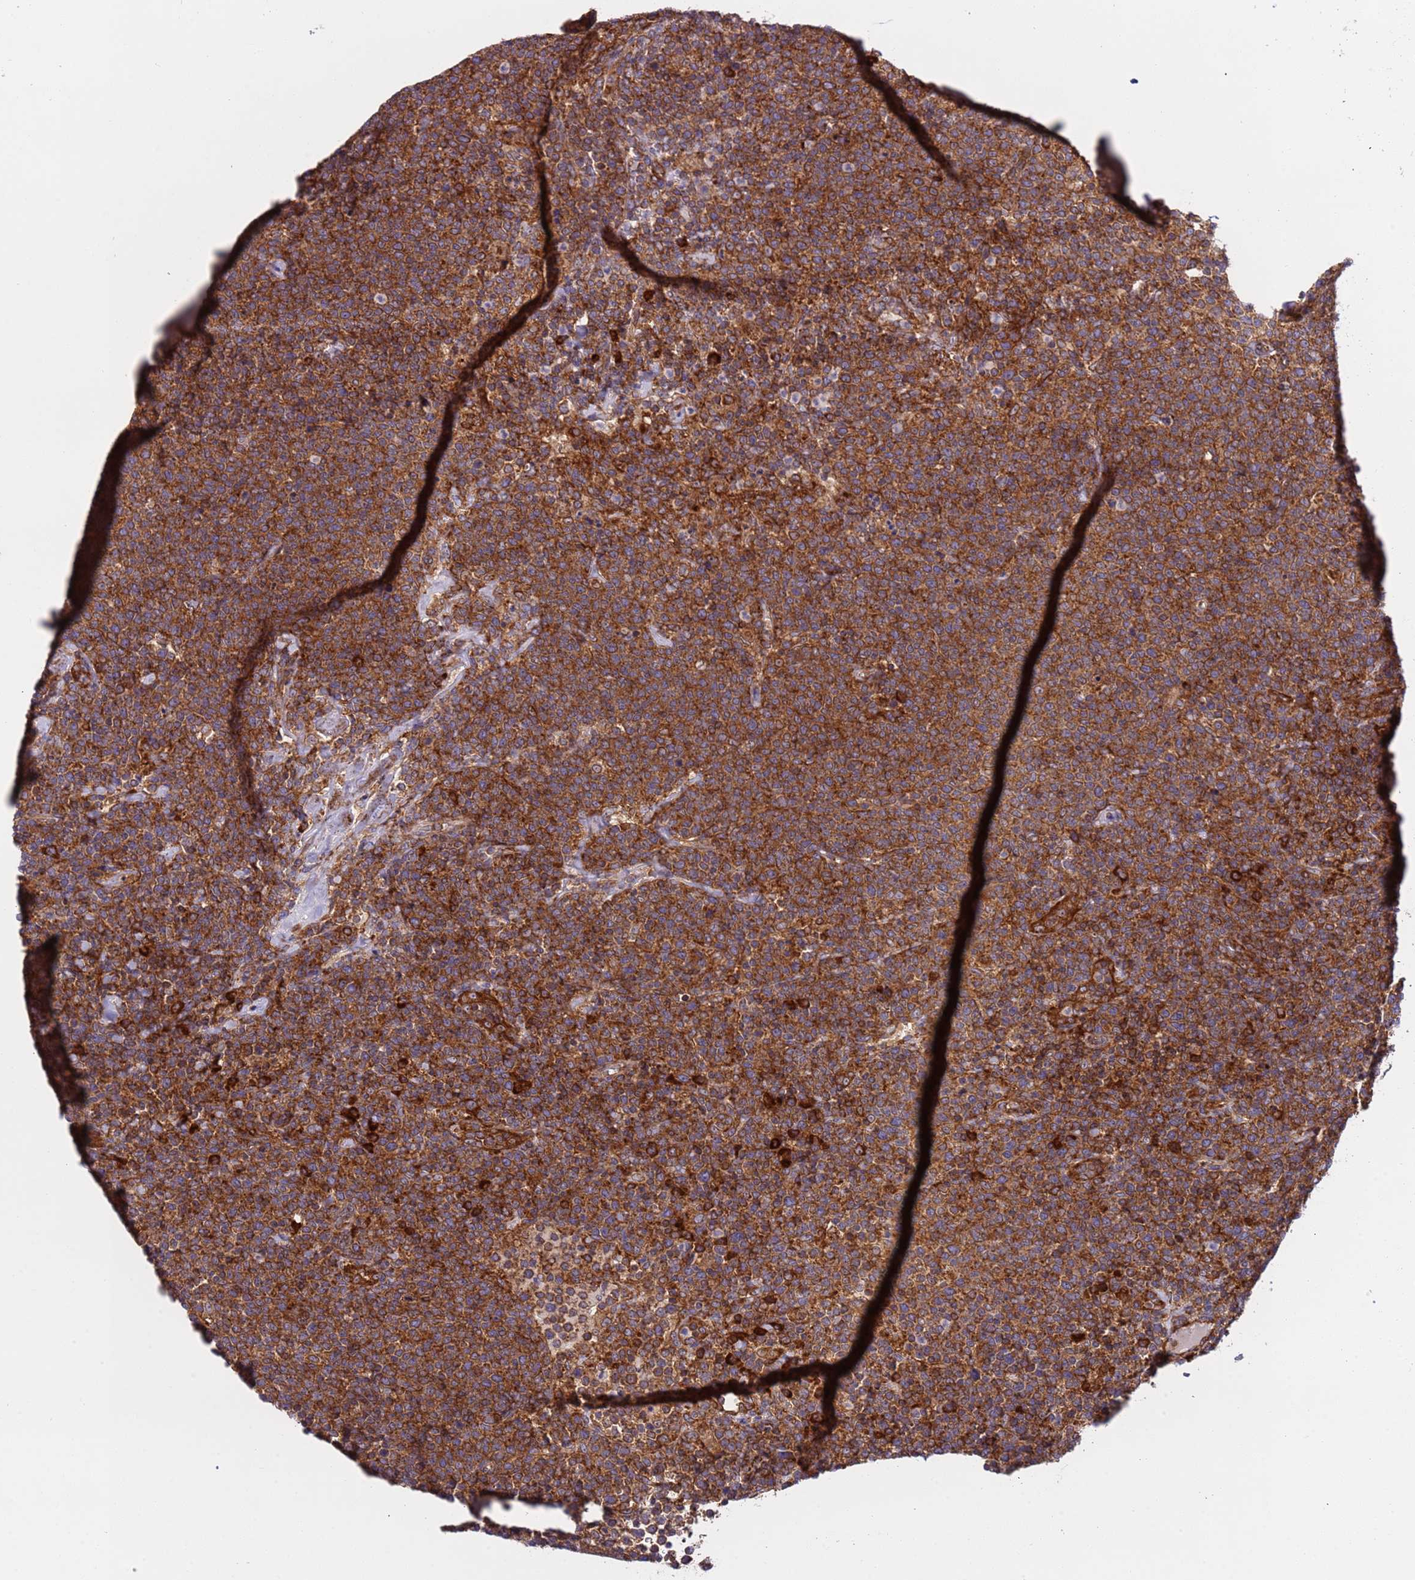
{"staining": {"intensity": "strong", "quantity": ">75%", "location": "cytoplasmic/membranous"}, "tissue": "lymphoma", "cell_type": "Tumor cells", "image_type": "cancer", "snomed": [{"axis": "morphology", "description": "Malignant lymphoma, non-Hodgkin's type, High grade"}, {"axis": "topography", "description": "Lymph node"}], "caption": "High-magnification brightfield microscopy of lymphoma stained with DAB (brown) and counterstained with hematoxylin (blue). tumor cells exhibit strong cytoplasmic/membranous positivity is identified in about>75% of cells. (Stains: DAB in brown, nuclei in blue, Microscopy: brightfield microscopy at high magnification).", "gene": "RPL36", "patient": {"sex": "male", "age": 61}}